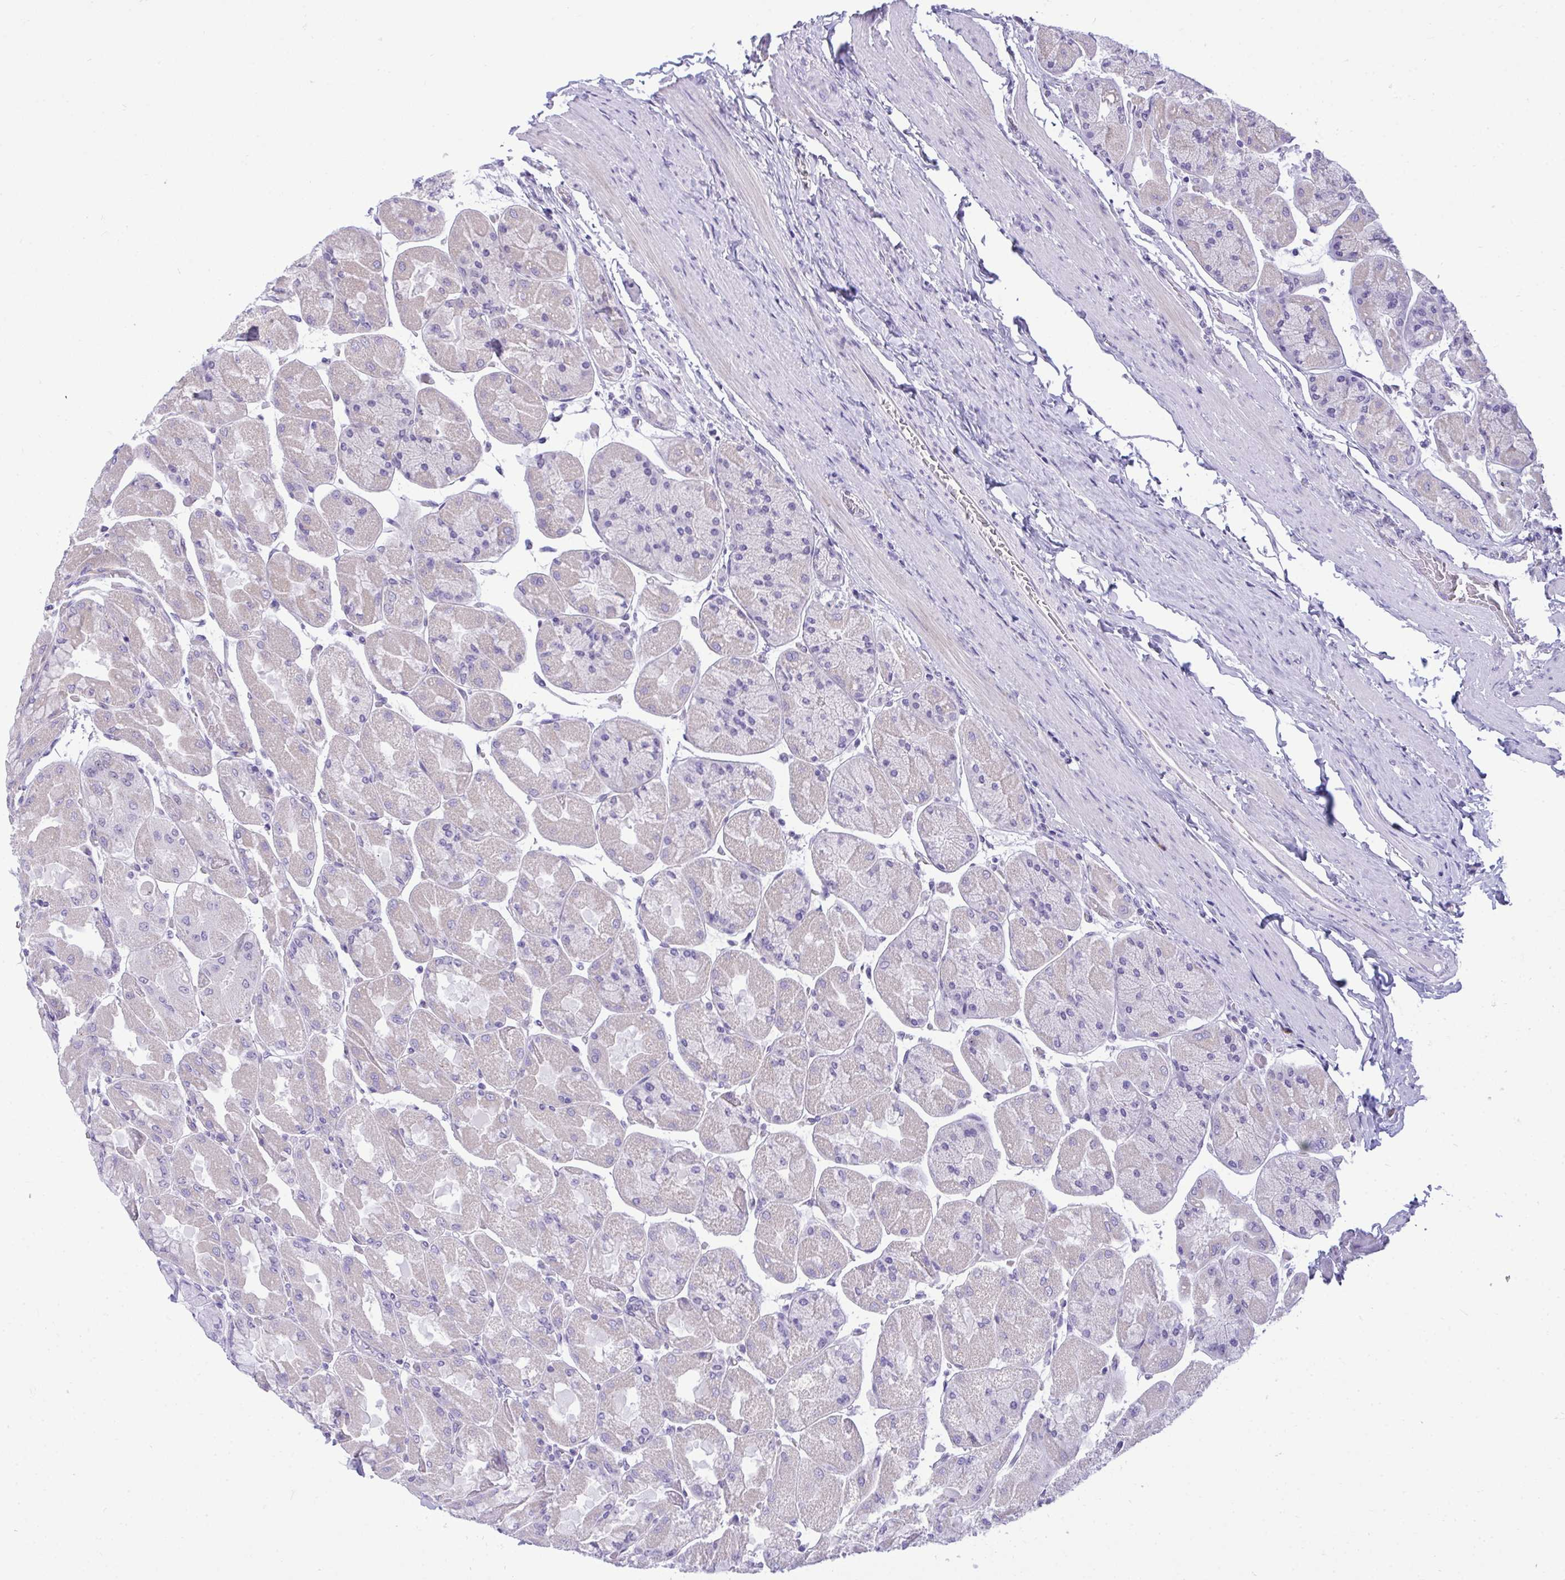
{"staining": {"intensity": "moderate", "quantity": "<25%", "location": "nuclear"}, "tissue": "stomach", "cell_type": "Glandular cells", "image_type": "normal", "snomed": [{"axis": "morphology", "description": "Normal tissue, NOS"}, {"axis": "topography", "description": "Stomach"}], "caption": "Stomach stained with immunohistochemistry shows moderate nuclear positivity in approximately <25% of glandular cells. The staining is performed using DAB brown chromogen to label protein expression. The nuclei are counter-stained blue using hematoxylin.", "gene": "TEAD4", "patient": {"sex": "female", "age": 61}}